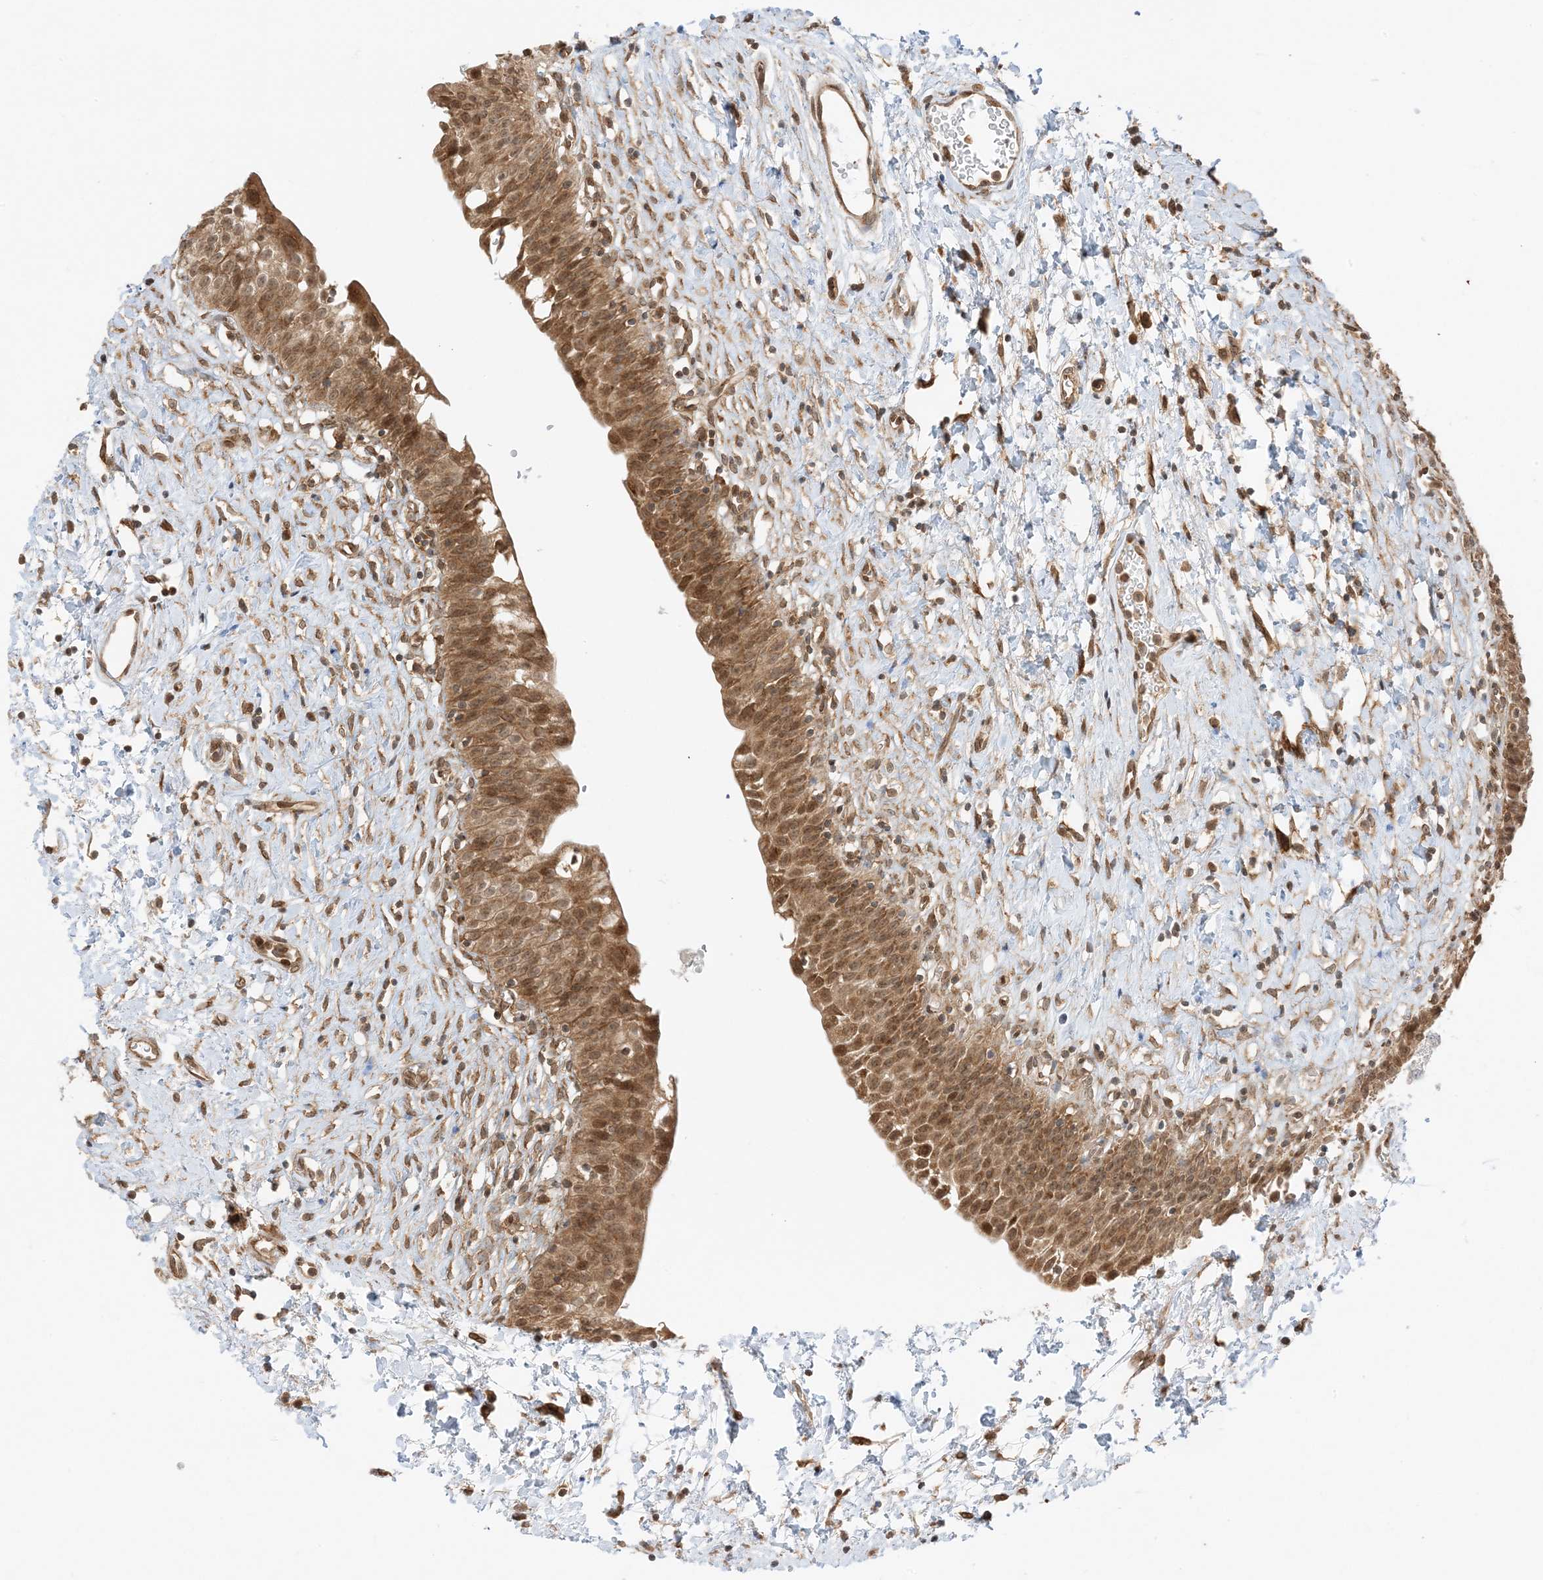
{"staining": {"intensity": "moderate", "quantity": ">75%", "location": "cytoplasmic/membranous"}, "tissue": "urinary bladder", "cell_type": "Urothelial cells", "image_type": "normal", "snomed": [{"axis": "morphology", "description": "Normal tissue, NOS"}, {"axis": "topography", "description": "Urinary bladder"}], "caption": "Protein staining of normal urinary bladder exhibits moderate cytoplasmic/membranous expression in about >75% of urothelial cells.", "gene": "UBAP2L", "patient": {"sex": "male", "age": 51}}